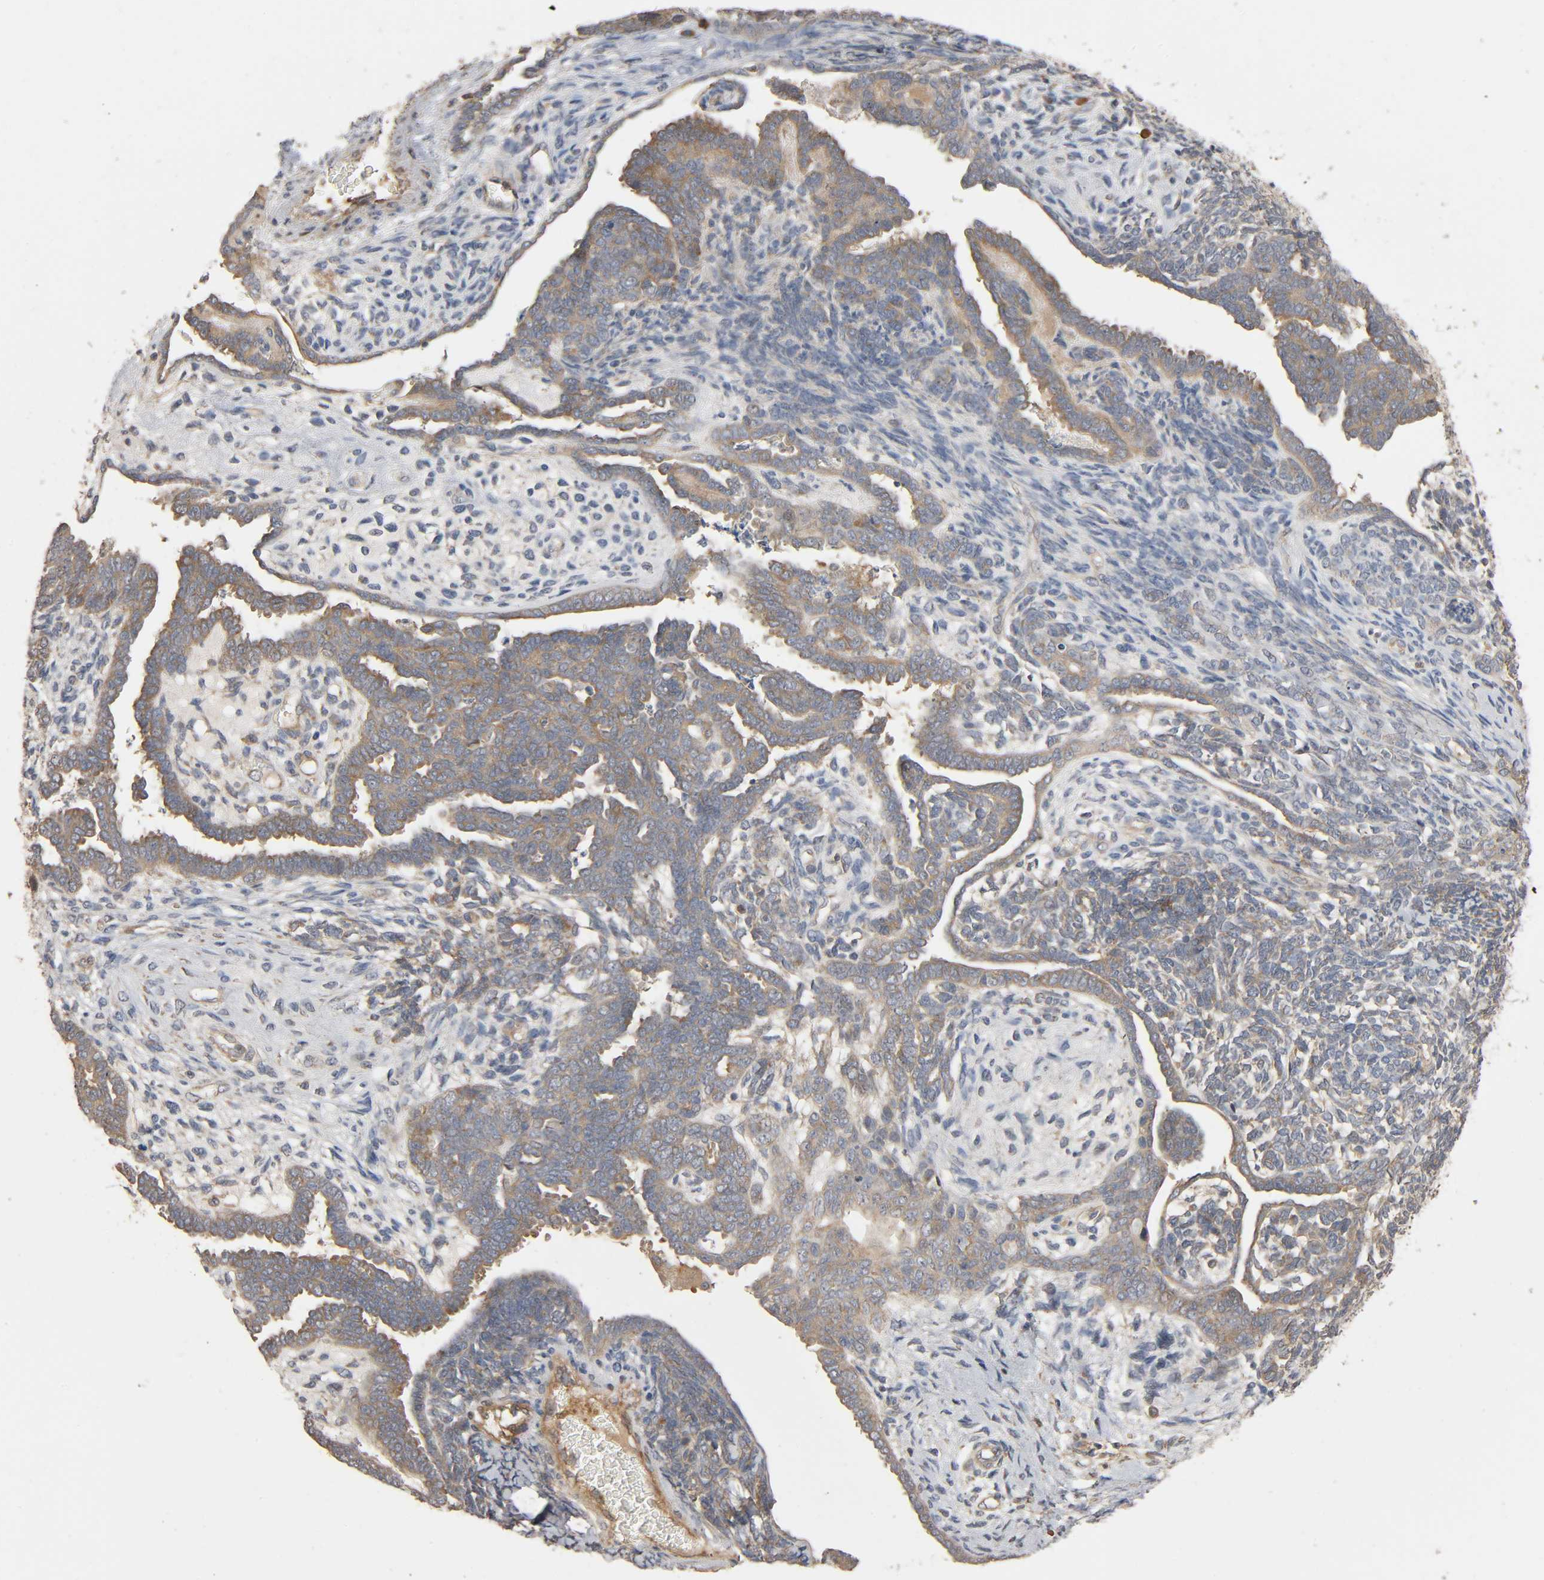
{"staining": {"intensity": "moderate", "quantity": ">75%", "location": "cytoplasmic/membranous"}, "tissue": "endometrial cancer", "cell_type": "Tumor cells", "image_type": "cancer", "snomed": [{"axis": "morphology", "description": "Neoplasm, malignant, NOS"}, {"axis": "topography", "description": "Endometrium"}], "caption": "High-magnification brightfield microscopy of endometrial cancer (neoplasm (malignant)) stained with DAB (brown) and counterstained with hematoxylin (blue). tumor cells exhibit moderate cytoplasmic/membranous staining is present in approximately>75% of cells.", "gene": "SGSM1", "patient": {"sex": "female", "age": 74}}